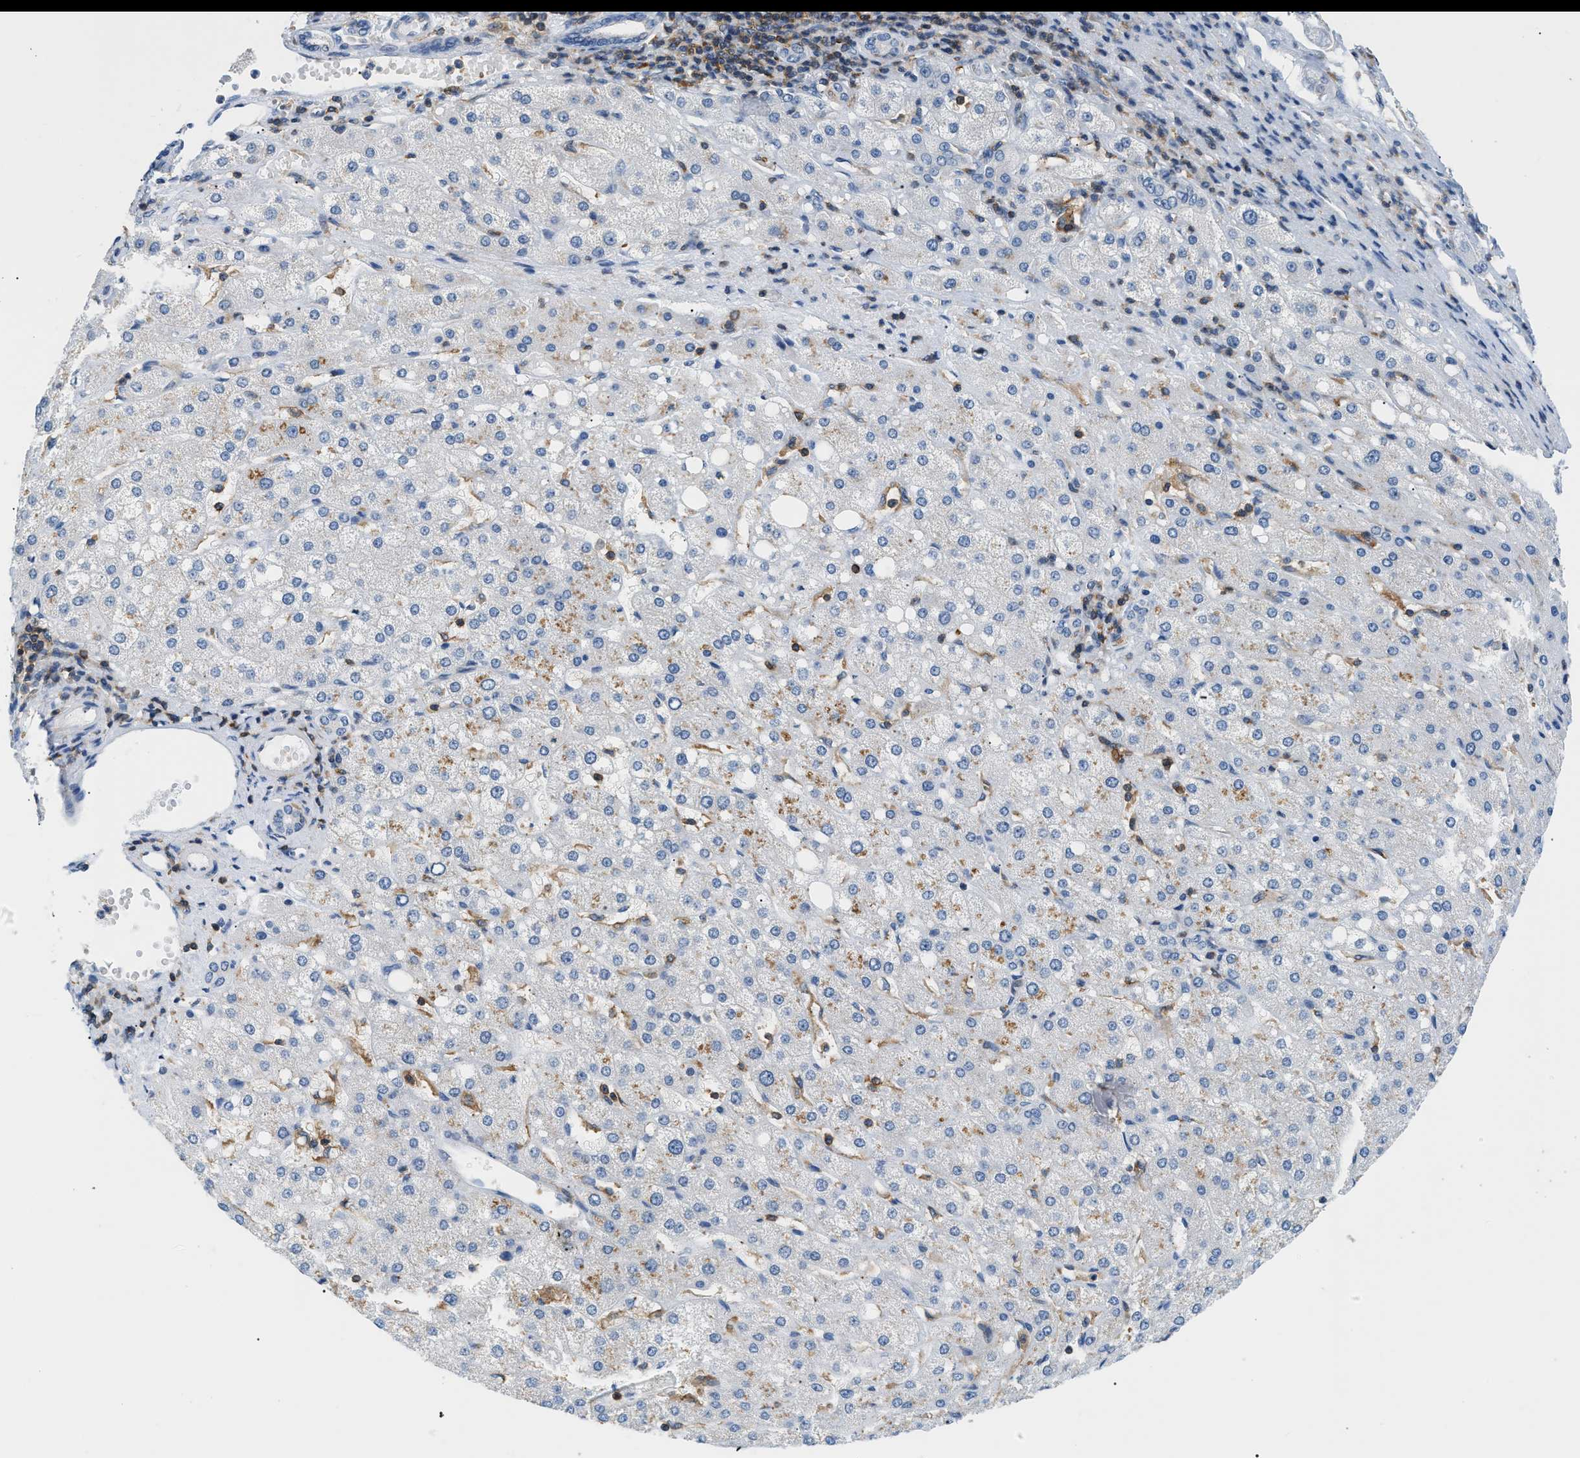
{"staining": {"intensity": "moderate", "quantity": "<25%", "location": "cytoplasmic/membranous"}, "tissue": "liver cancer", "cell_type": "Tumor cells", "image_type": "cancer", "snomed": [{"axis": "morphology", "description": "Carcinoma, Hepatocellular, NOS"}, {"axis": "topography", "description": "Liver"}], "caption": "IHC image of human hepatocellular carcinoma (liver) stained for a protein (brown), which shows low levels of moderate cytoplasmic/membranous expression in approximately <25% of tumor cells.", "gene": "INPP5D", "patient": {"sex": "male", "age": 80}}